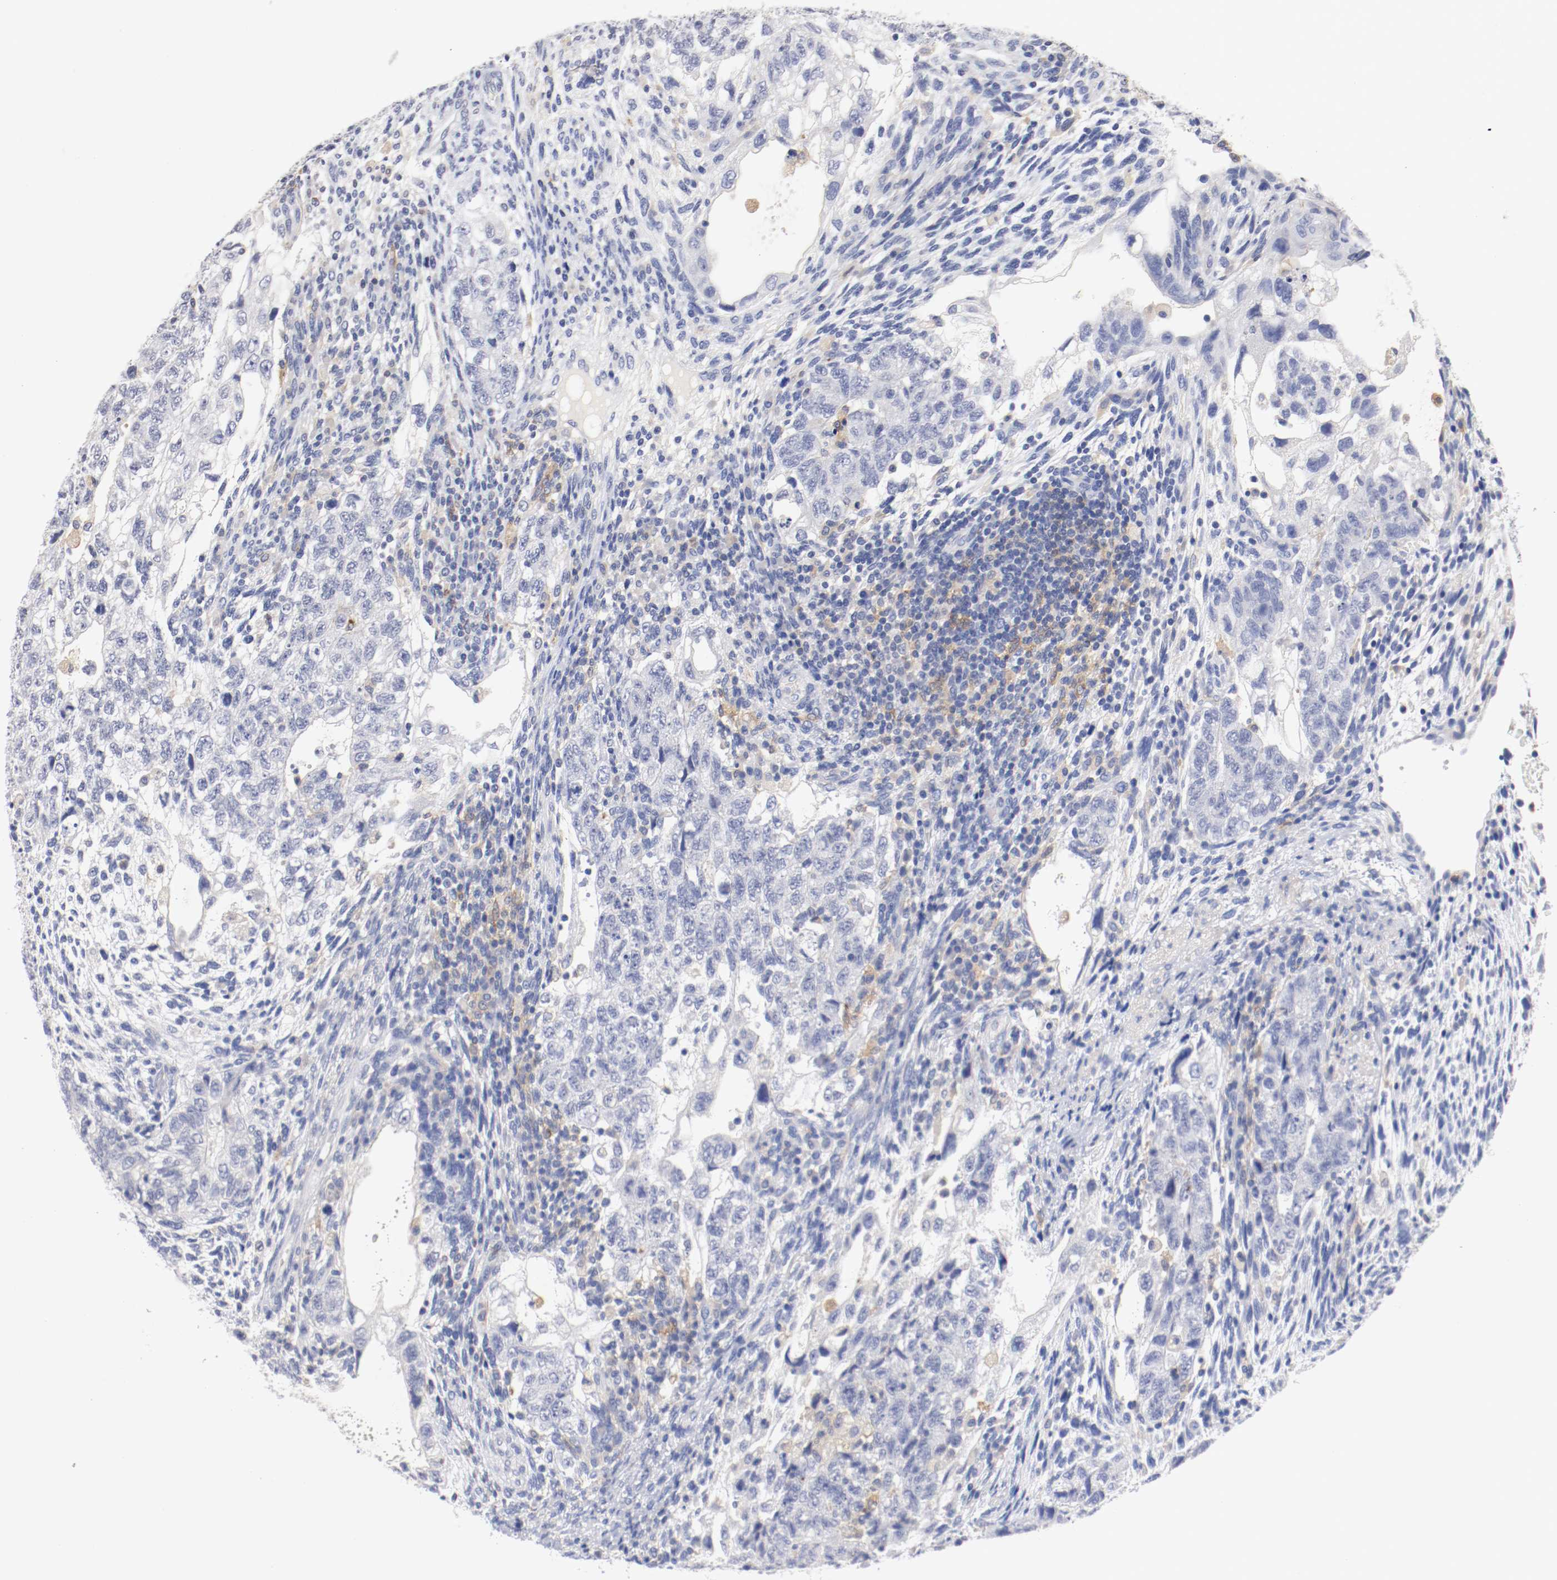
{"staining": {"intensity": "negative", "quantity": "none", "location": "none"}, "tissue": "testis cancer", "cell_type": "Tumor cells", "image_type": "cancer", "snomed": [{"axis": "morphology", "description": "Normal tissue, NOS"}, {"axis": "morphology", "description": "Carcinoma, Embryonal, NOS"}, {"axis": "topography", "description": "Testis"}], "caption": "Tumor cells are negative for brown protein staining in testis embryonal carcinoma. Brightfield microscopy of immunohistochemistry stained with DAB (brown) and hematoxylin (blue), captured at high magnification.", "gene": "FGFBP1", "patient": {"sex": "male", "age": 36}}